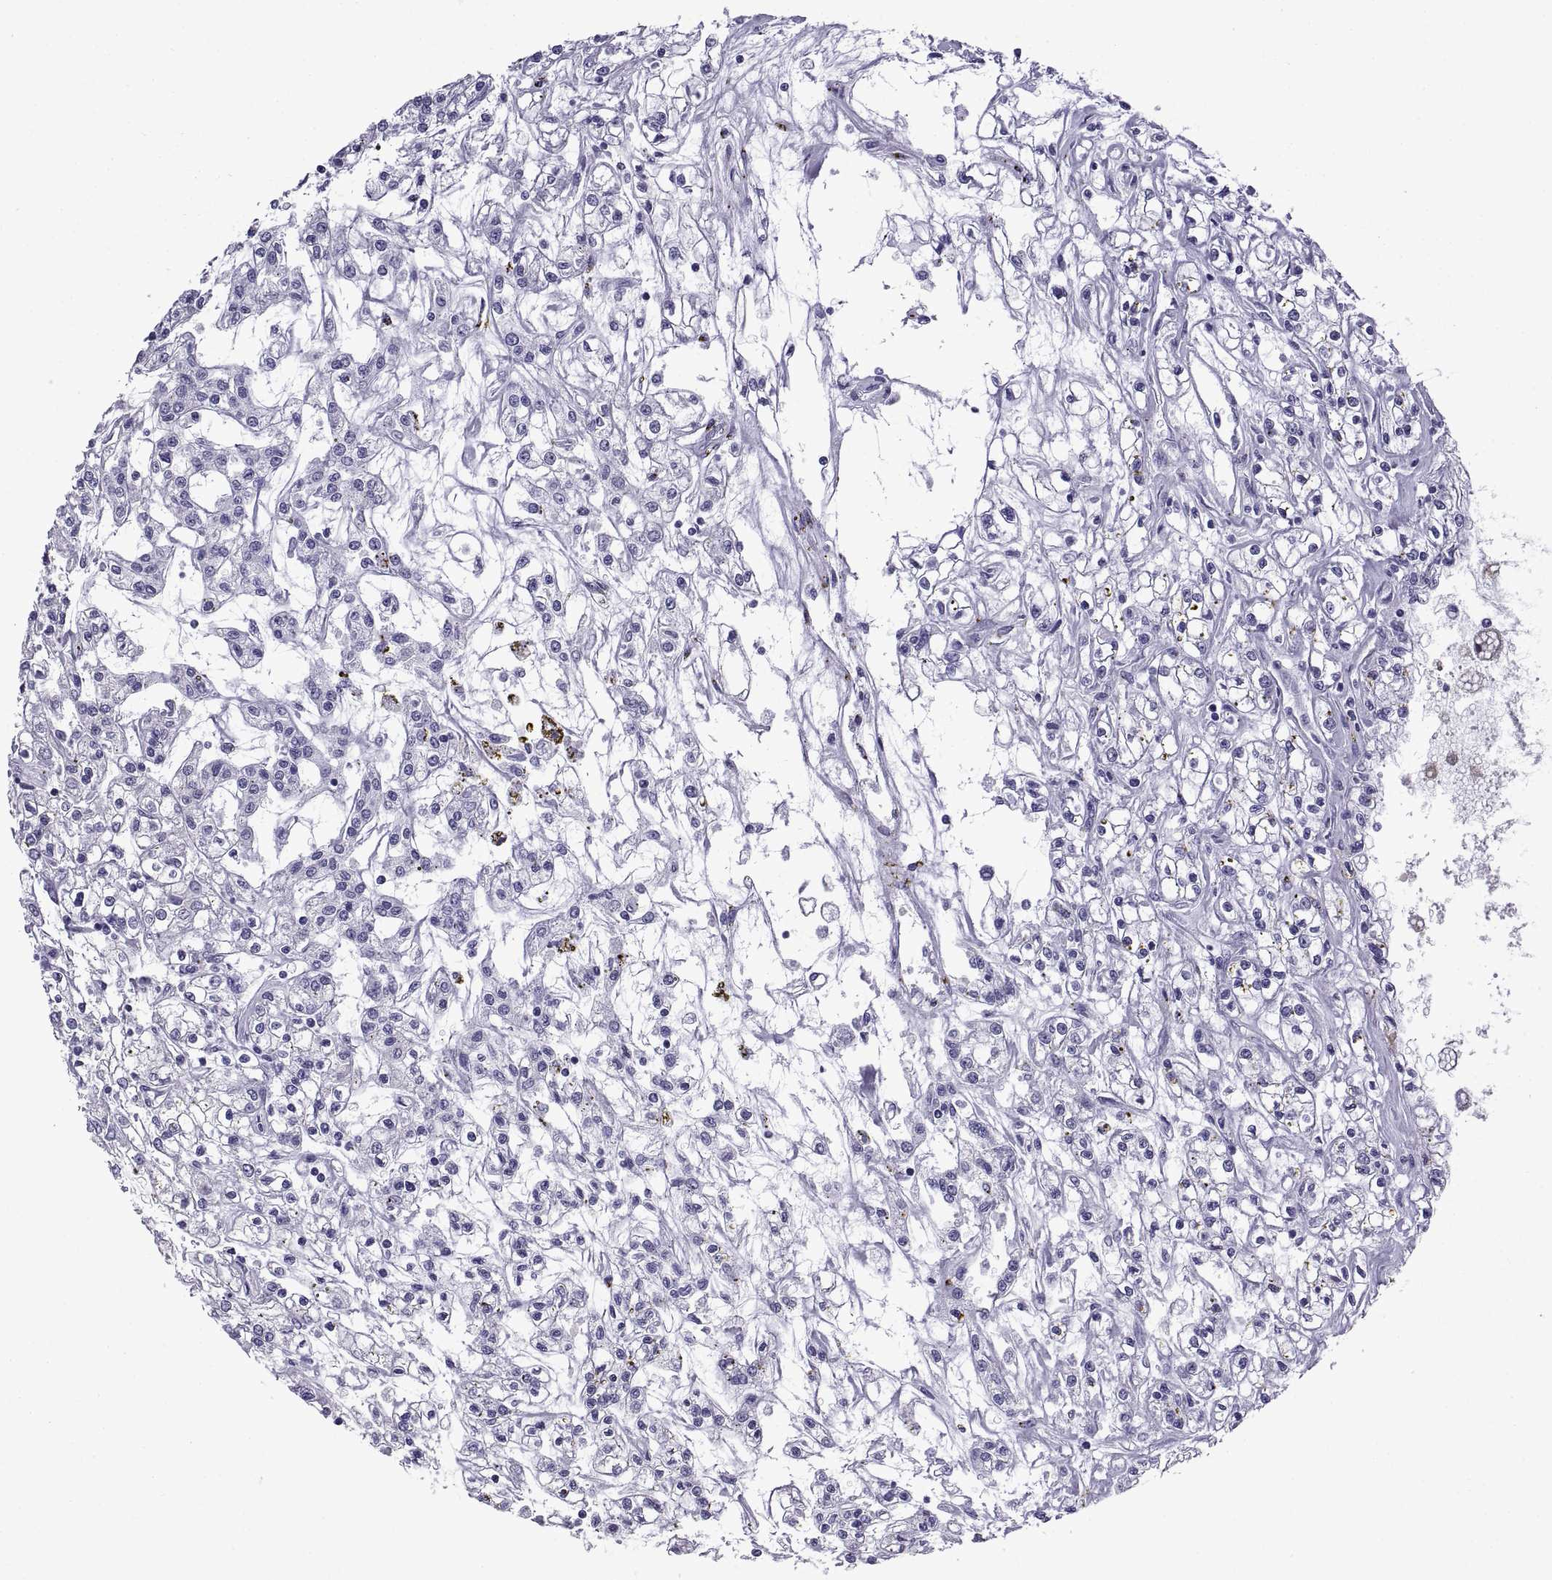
{"staining": {"intensity": "negative", "quantity": "none", "location": "none"}, "tissue": "renal cancer", "cell_type": "Tumor cells", "image_type": "cancer", "snomed": [{"axis": "morphology", "description": "Adenocarcinoma, NOS"}, {"axis": "topography", "description": "Kidney"}], "caption": "This is an IHC photomicrograph of renal cancer. There is no staining in tumor cells.", "gene": "SPDYE1", "patient": {"sex": "female", "age": 59}}